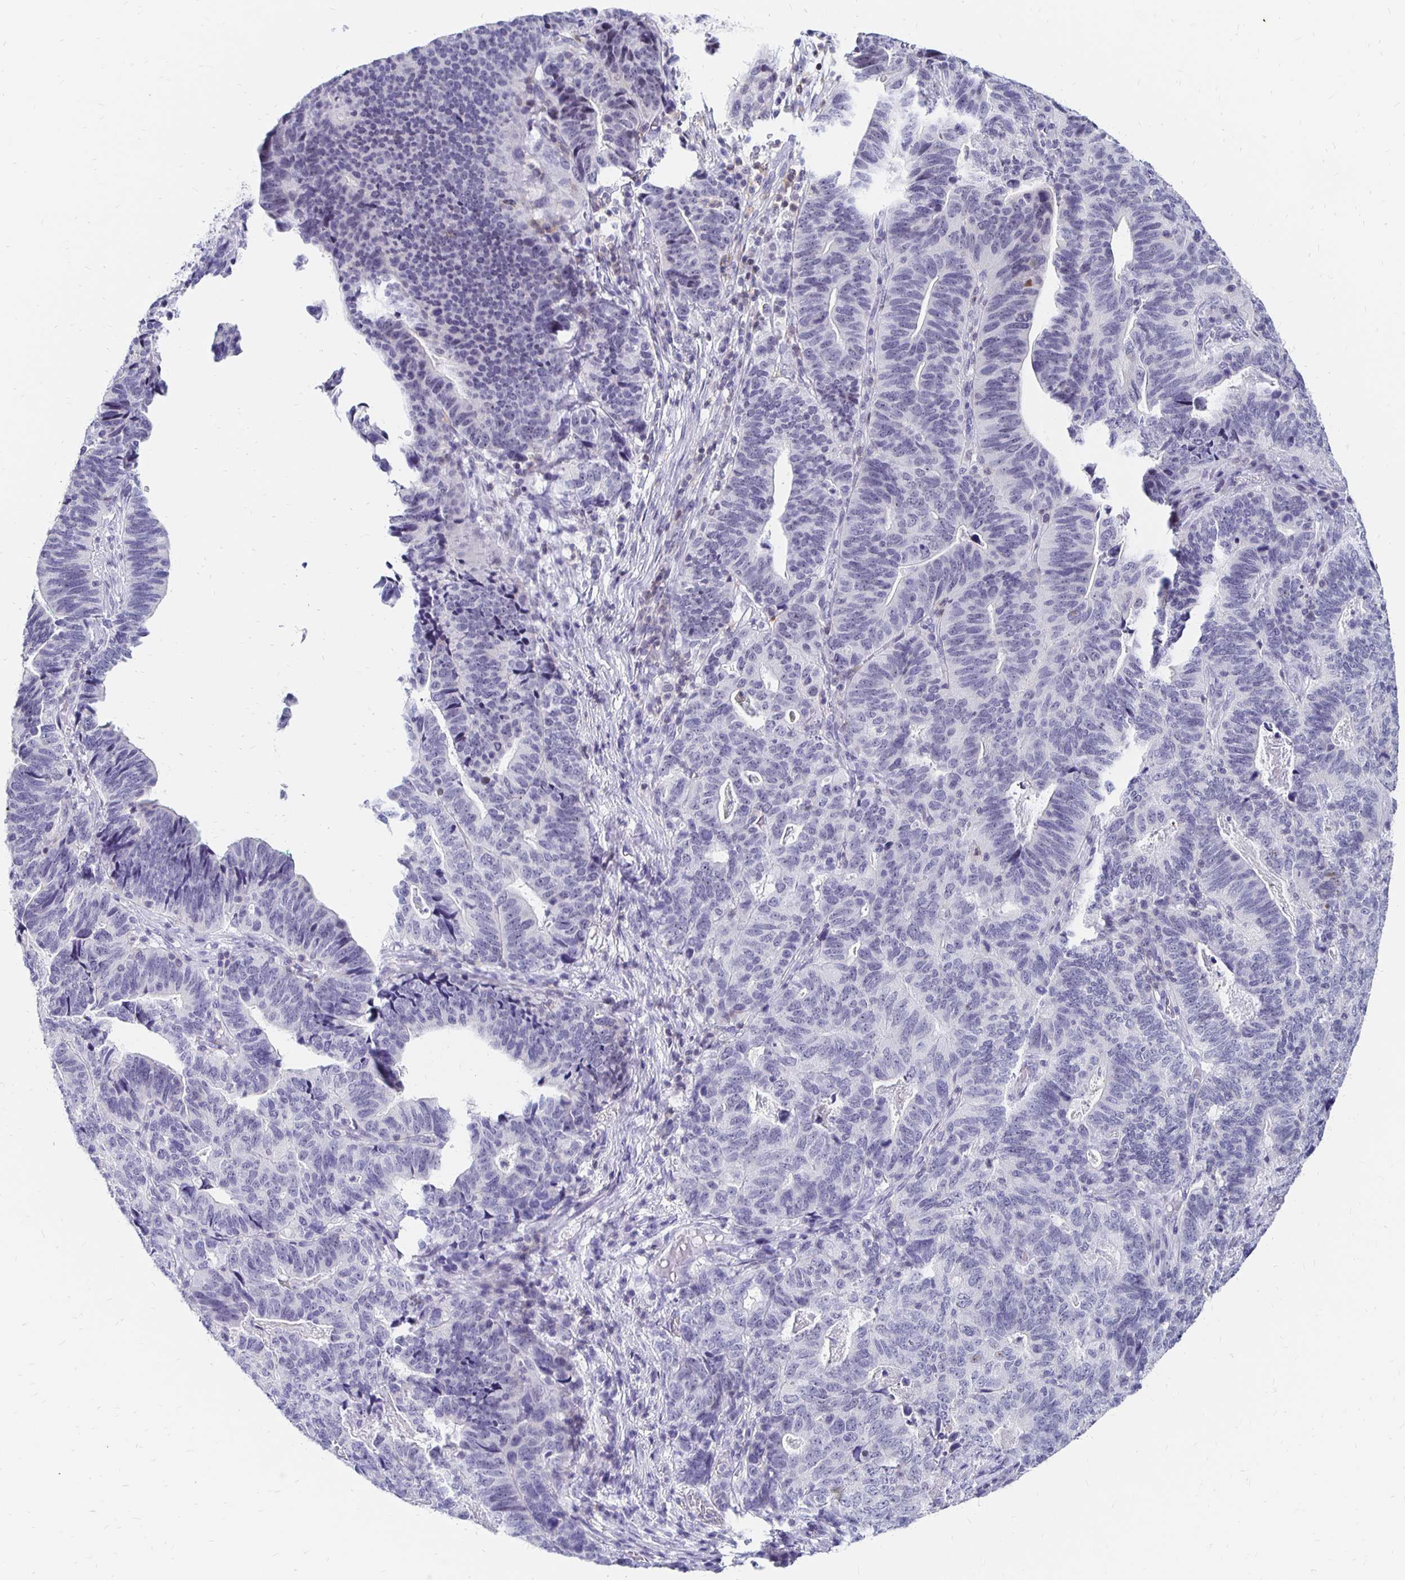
{"staining": {"intensity": "negative", "quantity": "none", "location": "none"}, "tissue": "stomach cancer", "cell_type": "Tumor cells", "image_type": "cancer", "snomed": [{"axis": "morphology", "description": "Adenocarcinoma, NOS"}, {"axis": "topography", "description": "Stomach, upper"}], "caption": "A photomicrograph of stomach cancer stained for a protein shows no brown staining in tumor cells.", "gene": "SYT2", "patient": {"sex": "female", "age": 67}}